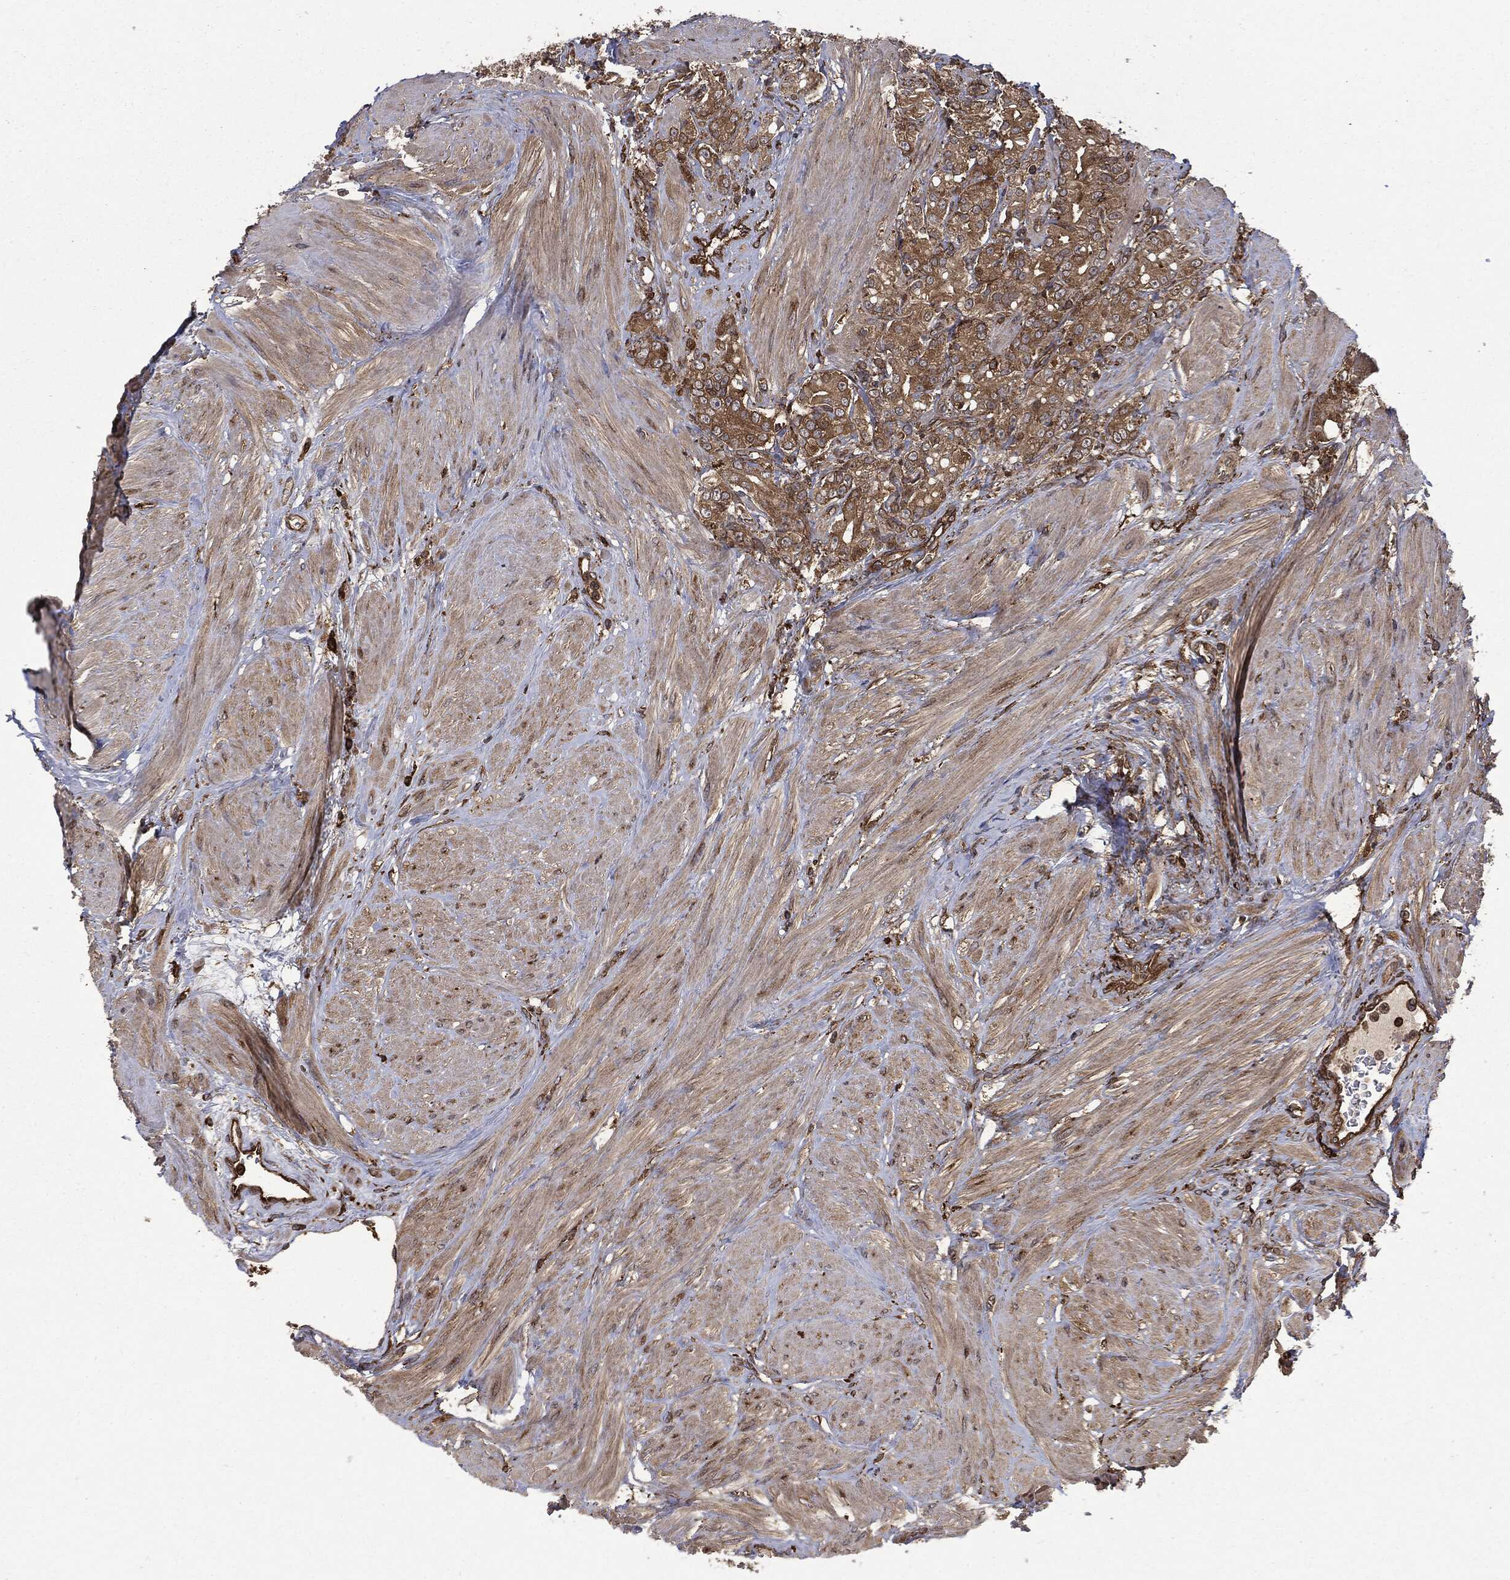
{"staining": {"intensity": "moderate", "quantity": ">75%", "location": "cytoplasmic/membranous"}, "tissue": "prostate cancer", "cell_type": "Tumor cells", "image_type": "cancer", "snomed": [{"axis": "morphology", "description": "Adenocarcinoma, NOS"}, {"axis": "topography", "description": "Prostate and seminal vesicle, NOS"}, {"axis": "topography", "description": "Prostate"}], "caption": "Prostate adenocarcinoma tissue exhibits moderate cytoplasmic/membranous expression in about >75% of tumor cells, visualized by immunohistochemistry.", "gene": "SNX5", "patient": {"sex": "male", "age": 67}}